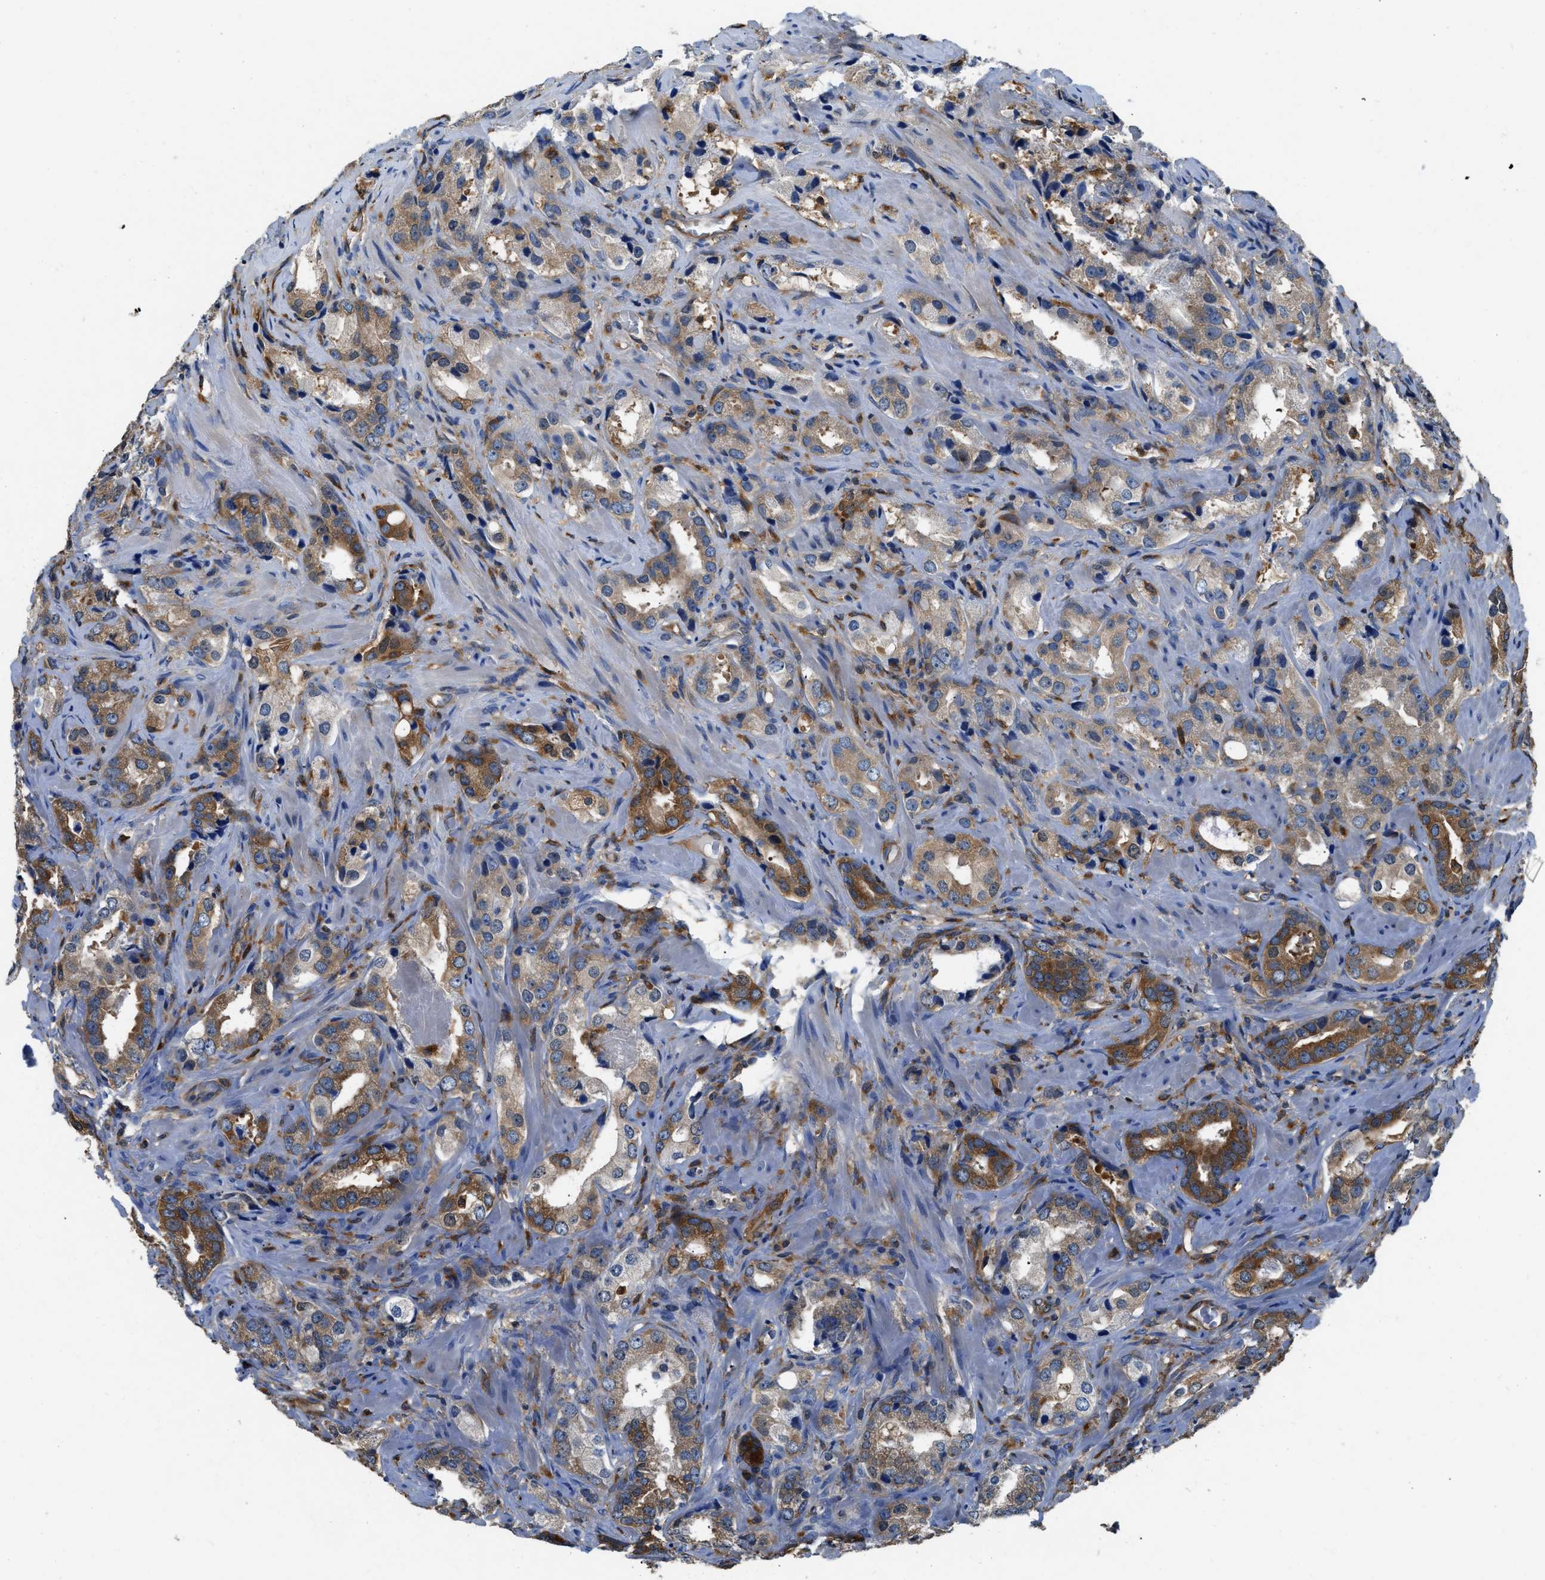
{"staining": {"intensity": "moderate", "quantity": ">75%", "location": "cytoplasmic/membranous"}, "tissue": "prostate cancer", "cell_type": "Tumor cells", "image_type": "cancer", "snomed": [{"axis": "morphology", "description": "Adenocarcinoma, High grade"}, {"axis": "topography", "description": "Prostate"}], "caption": "Protein staining of prostate cancer tissue reveals moderate cytoplasmic/membranous staining in approximately >75% of tumor cells. (IHC, brightfield microscopy, high magnification).", "gene": "PKM", "patient": {"sex": "male", "age": 63}}